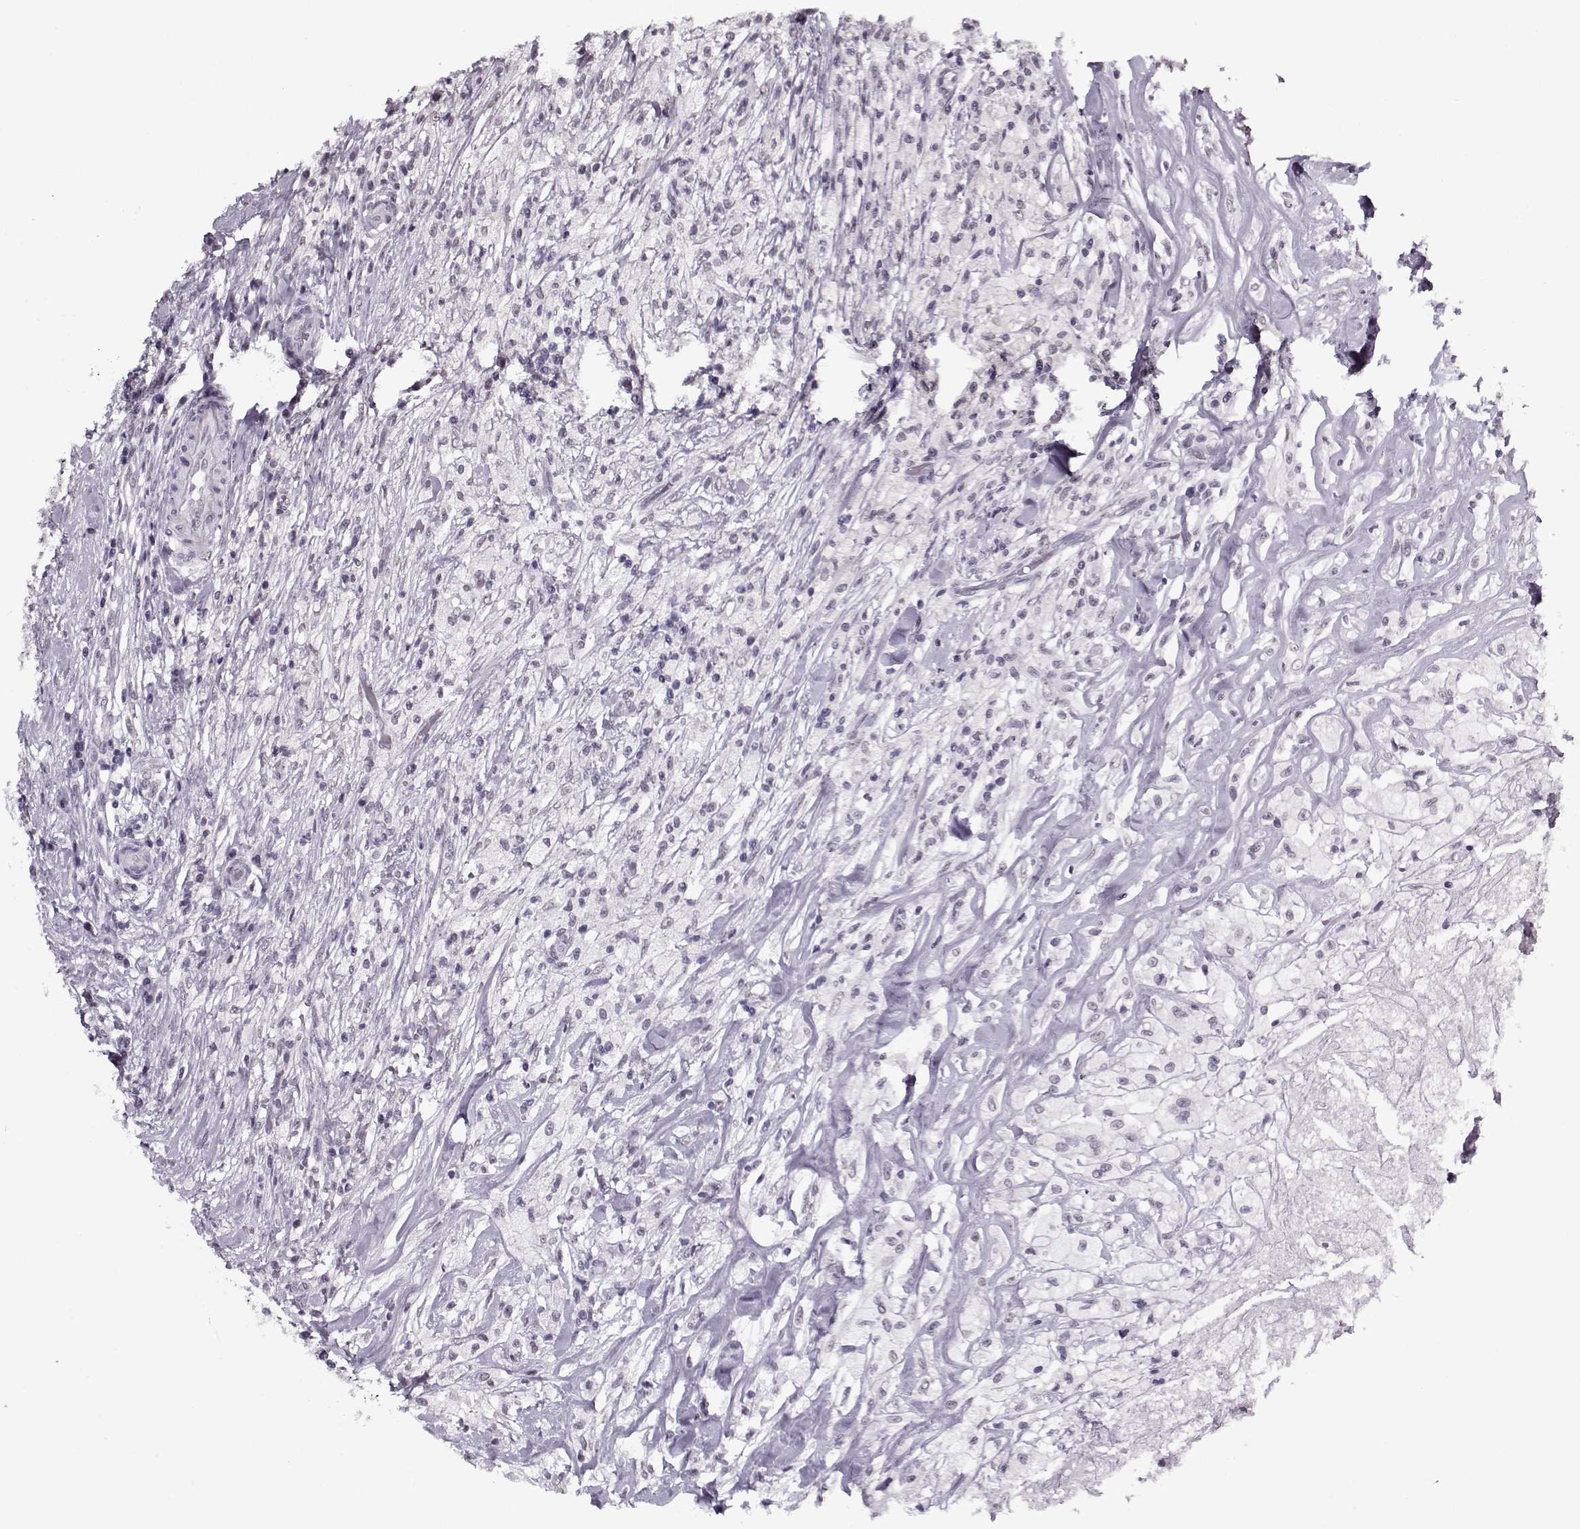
{"staining": {"intensity": "negative", "quantity": "none", "location": "none"}, "tissue": "testis cancer", "cell_type": "Tumor cells", "image_type": "cancer", "snomed": [{"axis": "morphology", "description": "Necrosis, NOS"}, {"axis": "morphology", "description": "Carcinoma, Embryonal, NOS"}, {"axis": "topography", "description": "Testis"}], "caption": "Image shows no protein positivity in tumor cells of testis cancer tissue.", "gene": "PRMT8", "patient": {"sex": "male", "age": 19}}